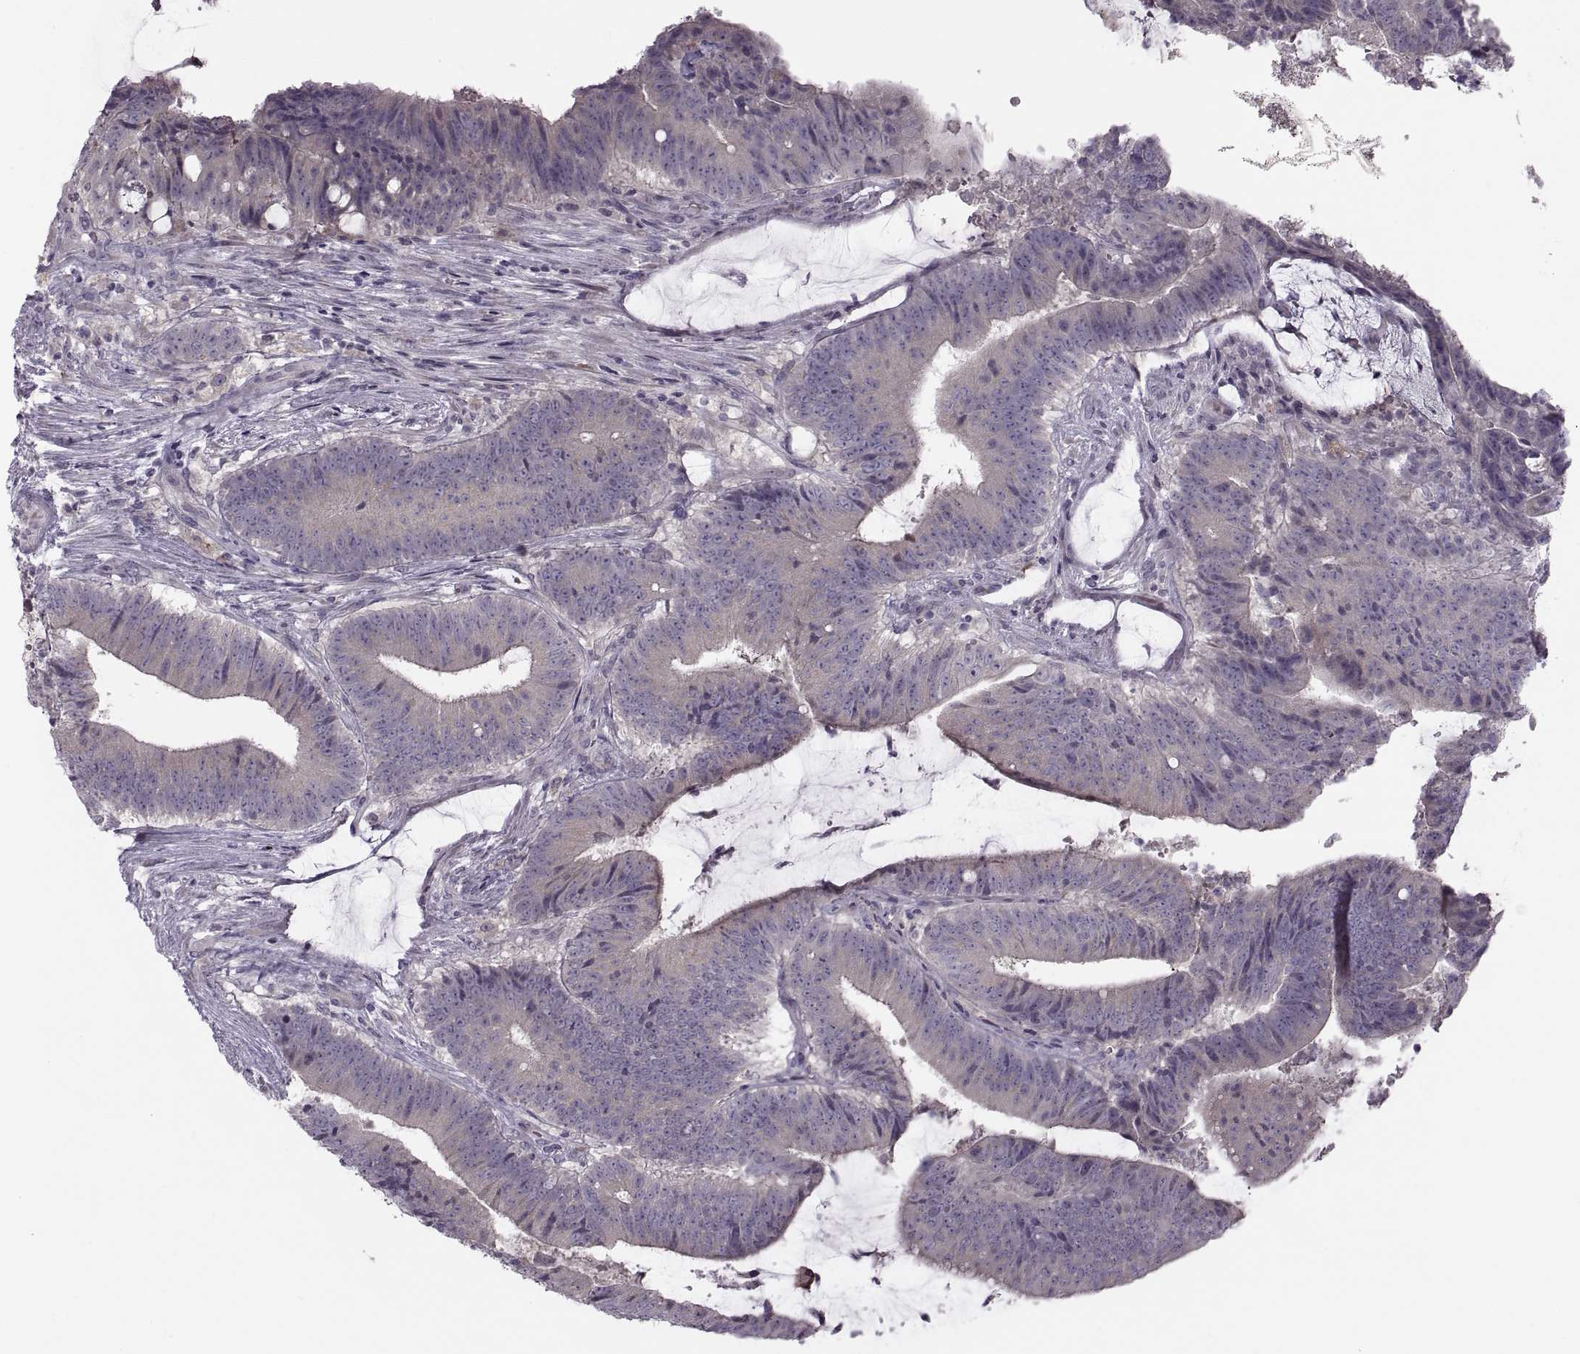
{"staining": {"intensity": "negative", "quantity": "none", "location": "none"}, "tissue": "colorectal cancer", "cell_type": "Tumor cells", "image_type": "cancer", "snomed": [{"axis": "morphology", "description": "Adenocarcinoma, NOS"}, {"axis": "topography", "description": "Colon"}], "caption": "This is a micrograph of immunohistochemistry (IHC) staining of colorectal adenocarcinoma, which shows no positivity in tumor cells.", "gene": "H2AP", "patient": {"sex": "female", "age": 43}}